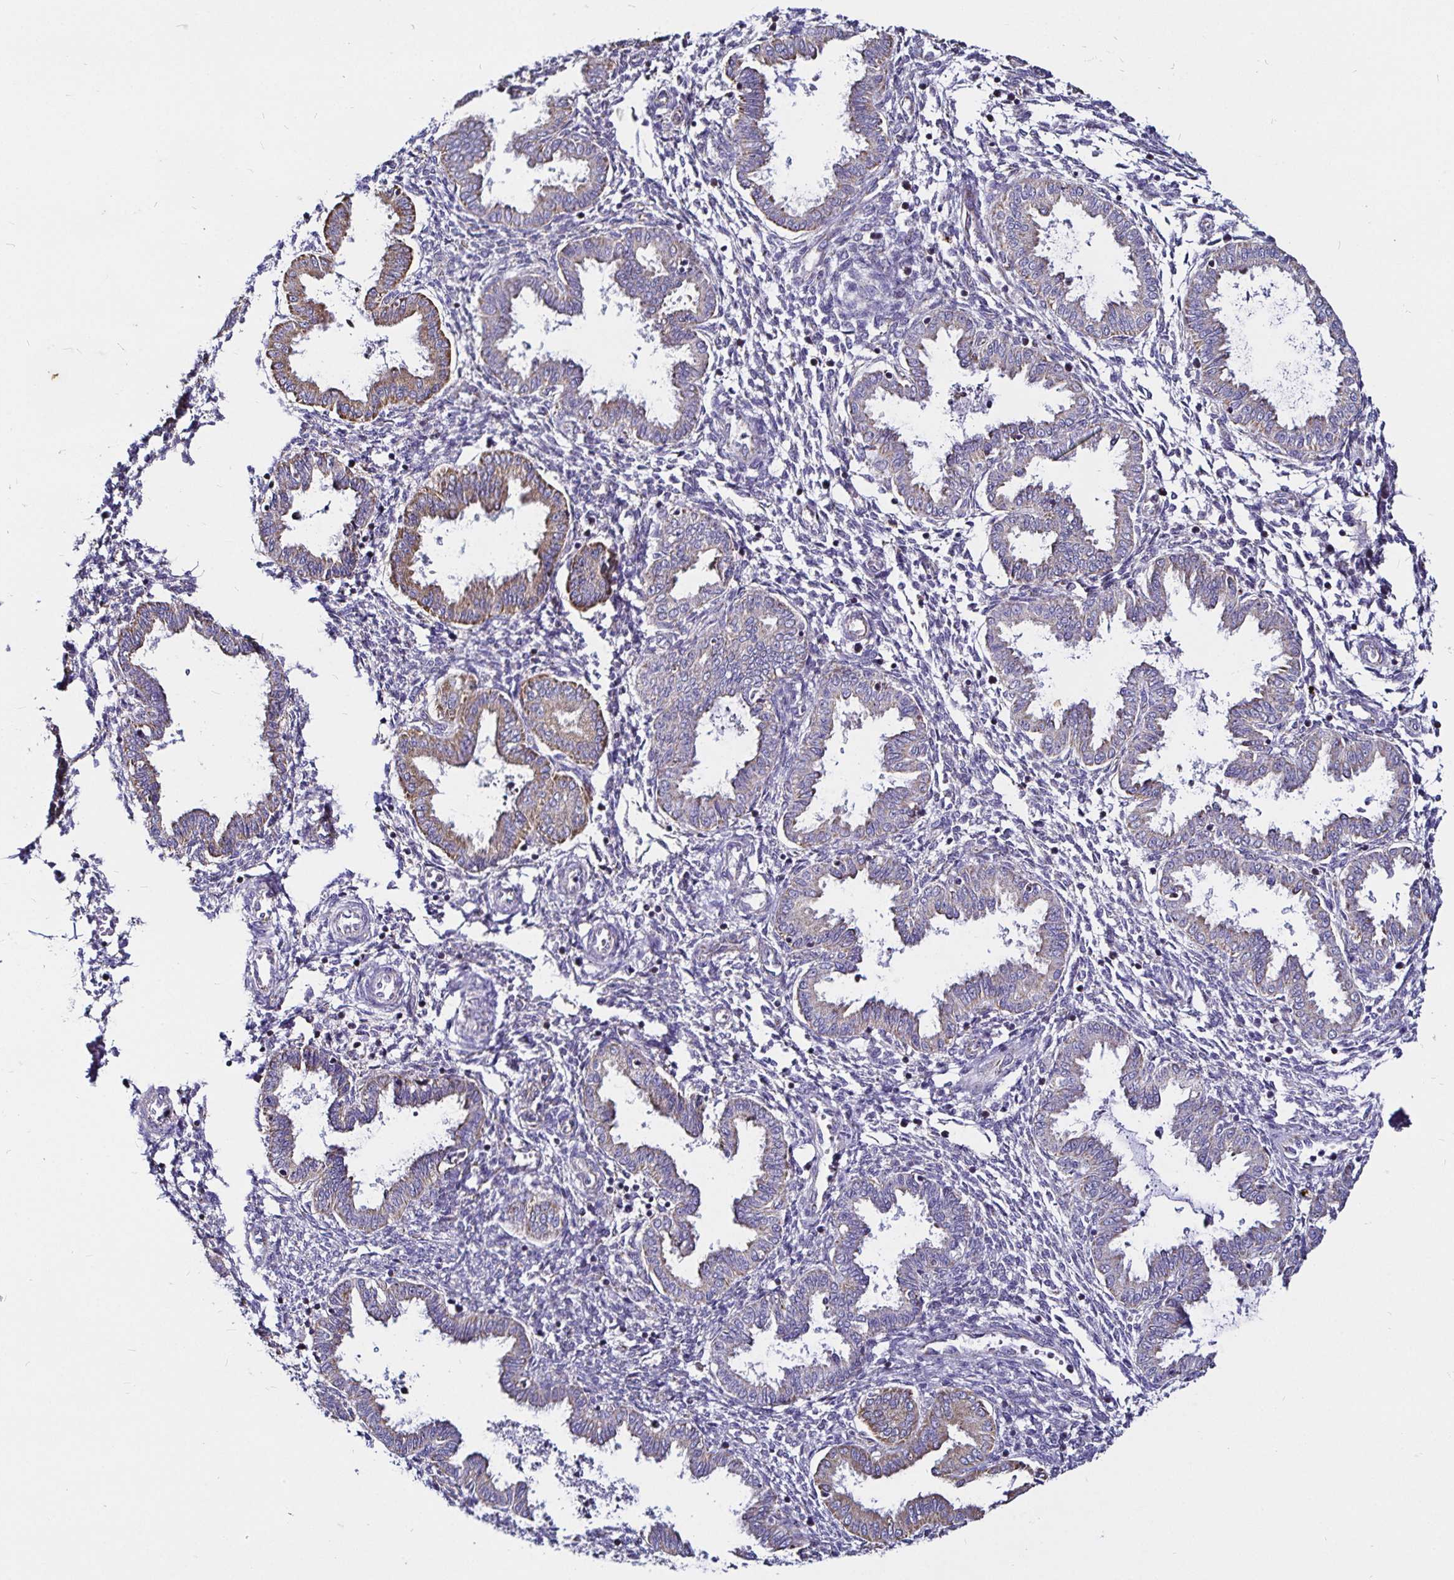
{"staining": {"intensity": "negative", "quantity": "none", "location": "none"}, "tissue": "endometrium", "cell_type": "Cells in endometrial stroma", "image_type": "normal", "snomed": [{"axis": "morphology", "description": "Normal tissue, NOS"}, {"axis": "topography", "description": "Endometrium"}], "caption": "Immunohistochemistry (IHC) of benign endometrium demonstrates no expression in cells in endometrial stroma.", "gene": "PGAM2", "patient": {"sex": "female", "age": 33}}